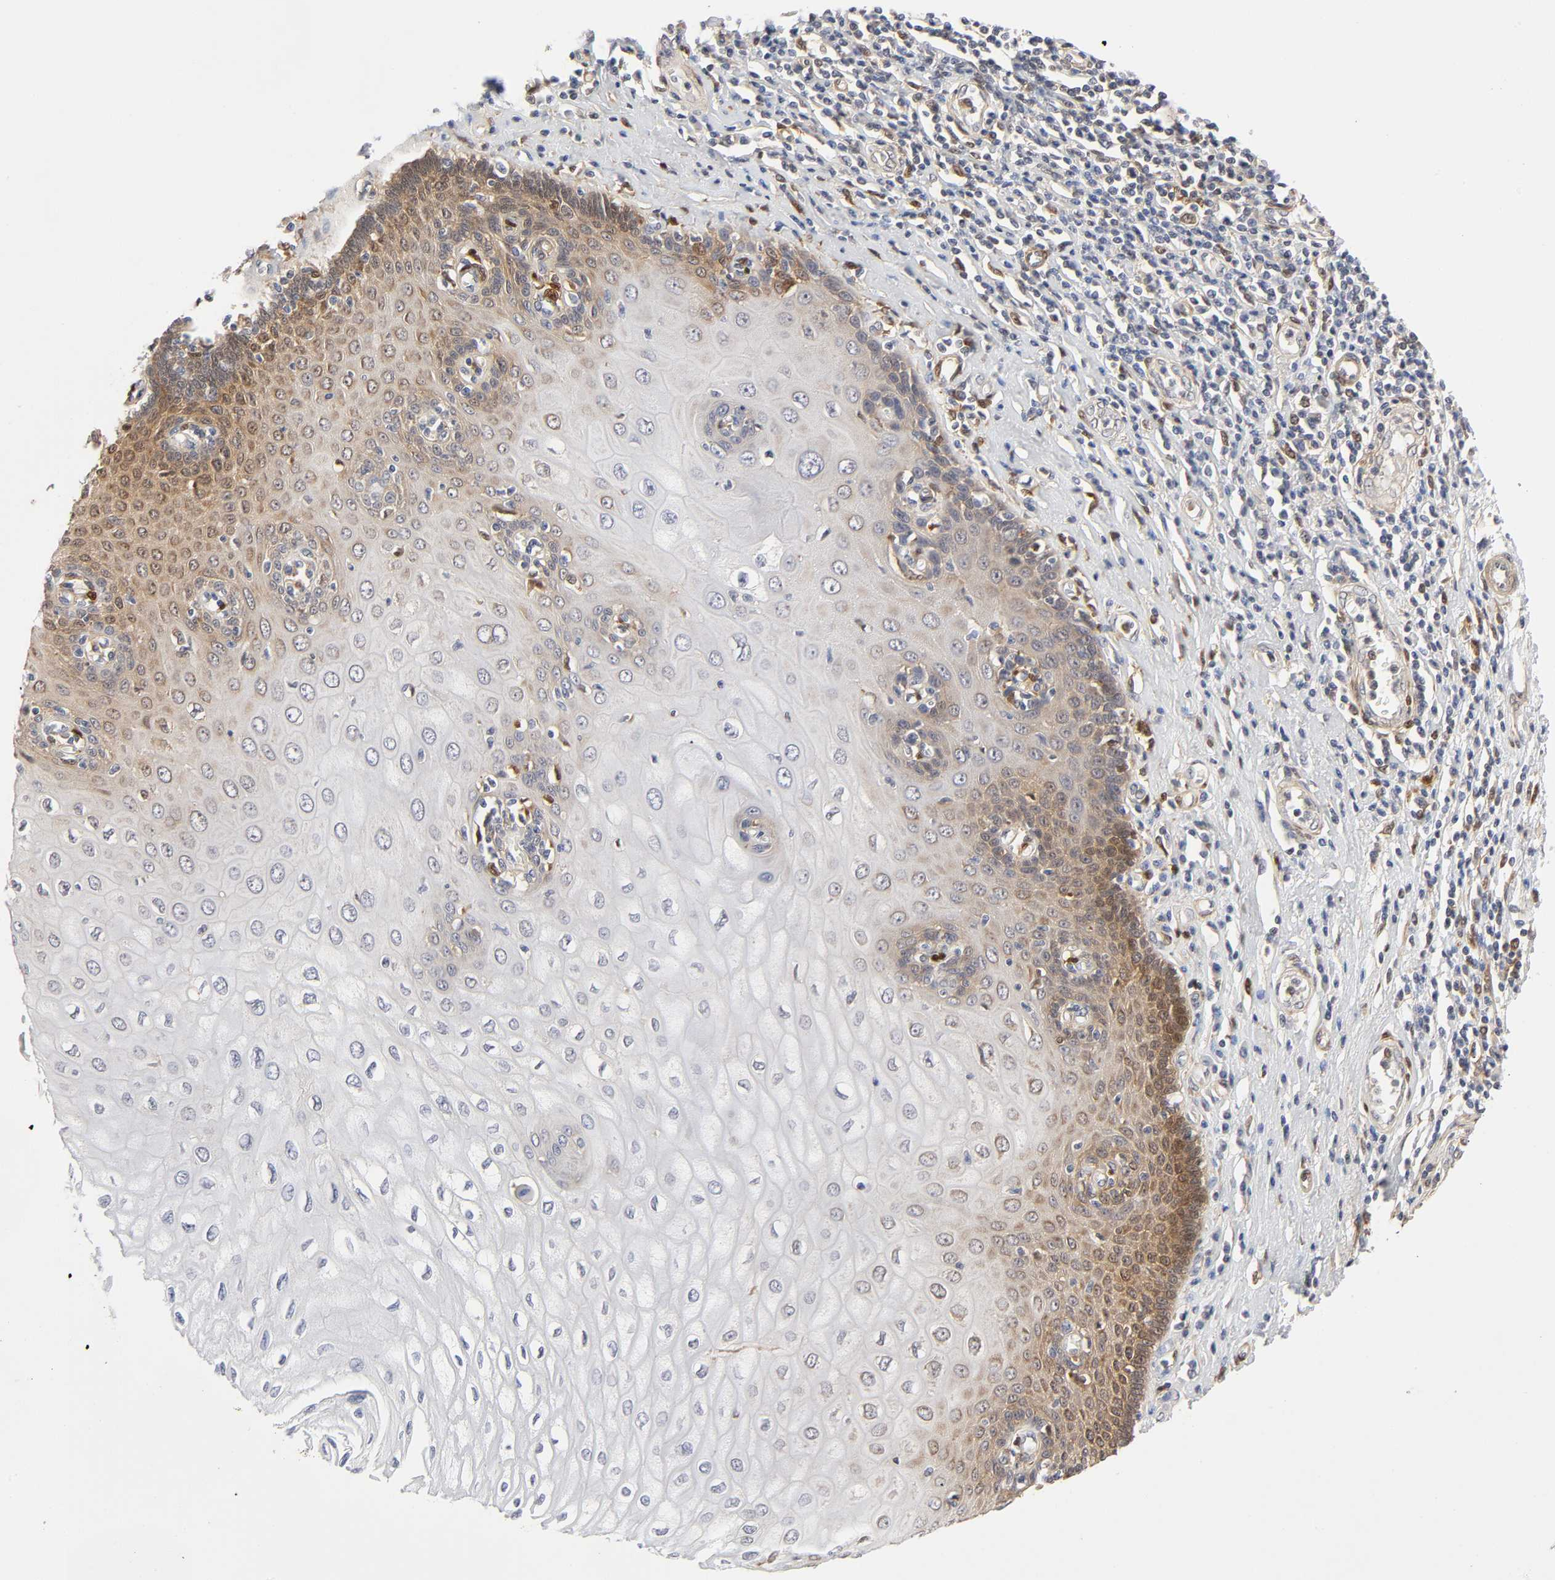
{"staining": {"intensity": "moderate", "quantity": "<25%", "location": "cytoplasmic/membranous"}, "tissue": "esophagus", "cell_type": "Squamous epithelial cells", "image_type": "normal", "snomed": [{"axis": "morphology", "description": "Normal tissue, NOS"}, {"axis": "topography", "description": "Esophagus"}], "caption": "Moderate cytoplasmic/membranous expression is appreciated in approximately <25% of squamous epithelial cells in unremarkable esophagus. (brown staining indicates protein expression, while blue staining denotes nuclei).", "gene": "PTEN", "patient": {"sex": "male", "age": 62}}